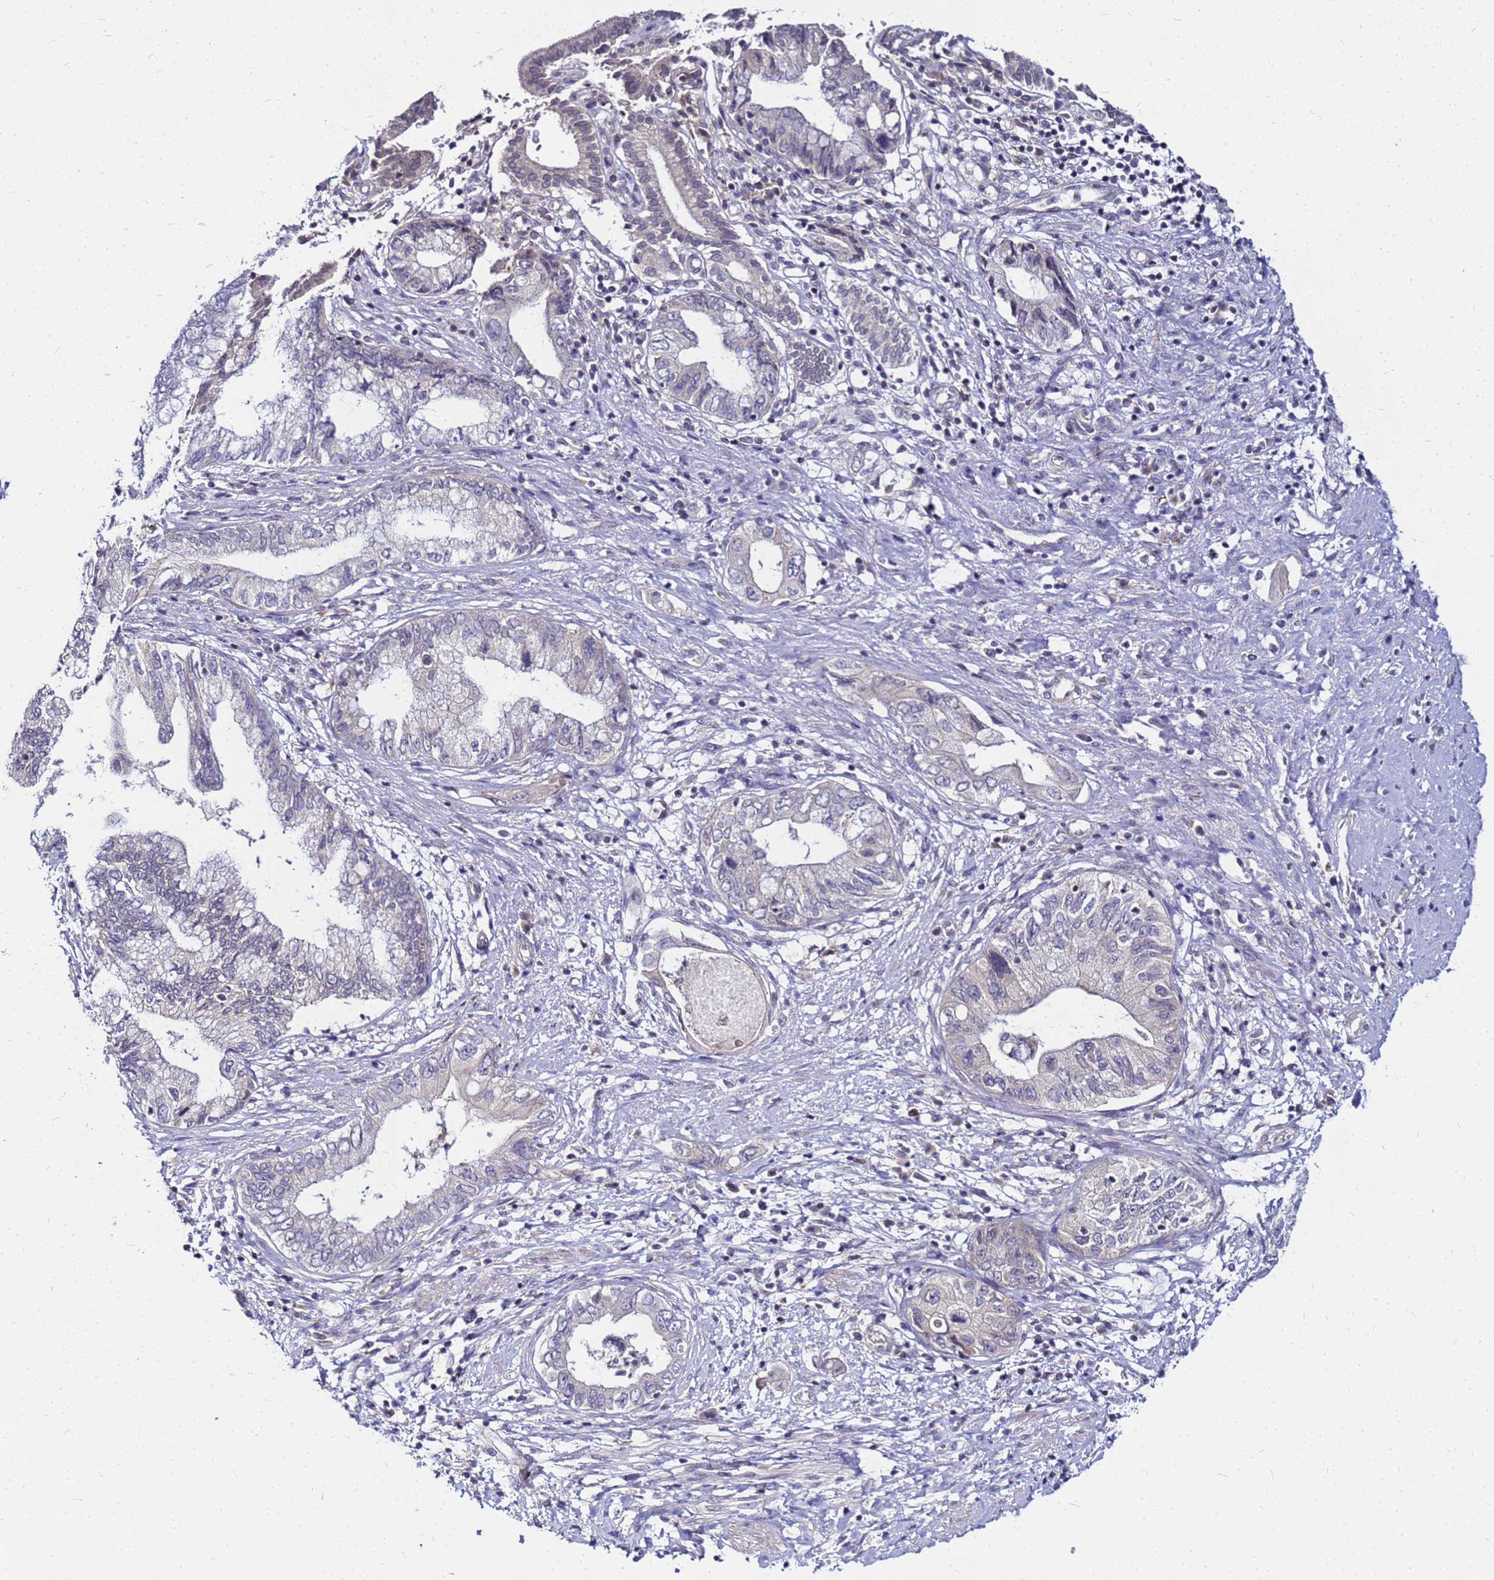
{"staining": {"intensity": "negative", "quantity": "none", "location": "none"}, "tissue": "pancreatic cancer", "cell_type": "Tumor cells", "image_type": "cancer", "snomed": [{"axis": "morphology", "description": "Adenocarcinoma, NOS"}, {"axis": "topography", "description": "Pancreas"}], "caption": "Immunohistochemical staining of human pancreatic cancer shows no significant expression in tumor cells. Nuclei are stained in blue.", "gene": "SAT1", "patient": {"sex": "female", "age": 73}}